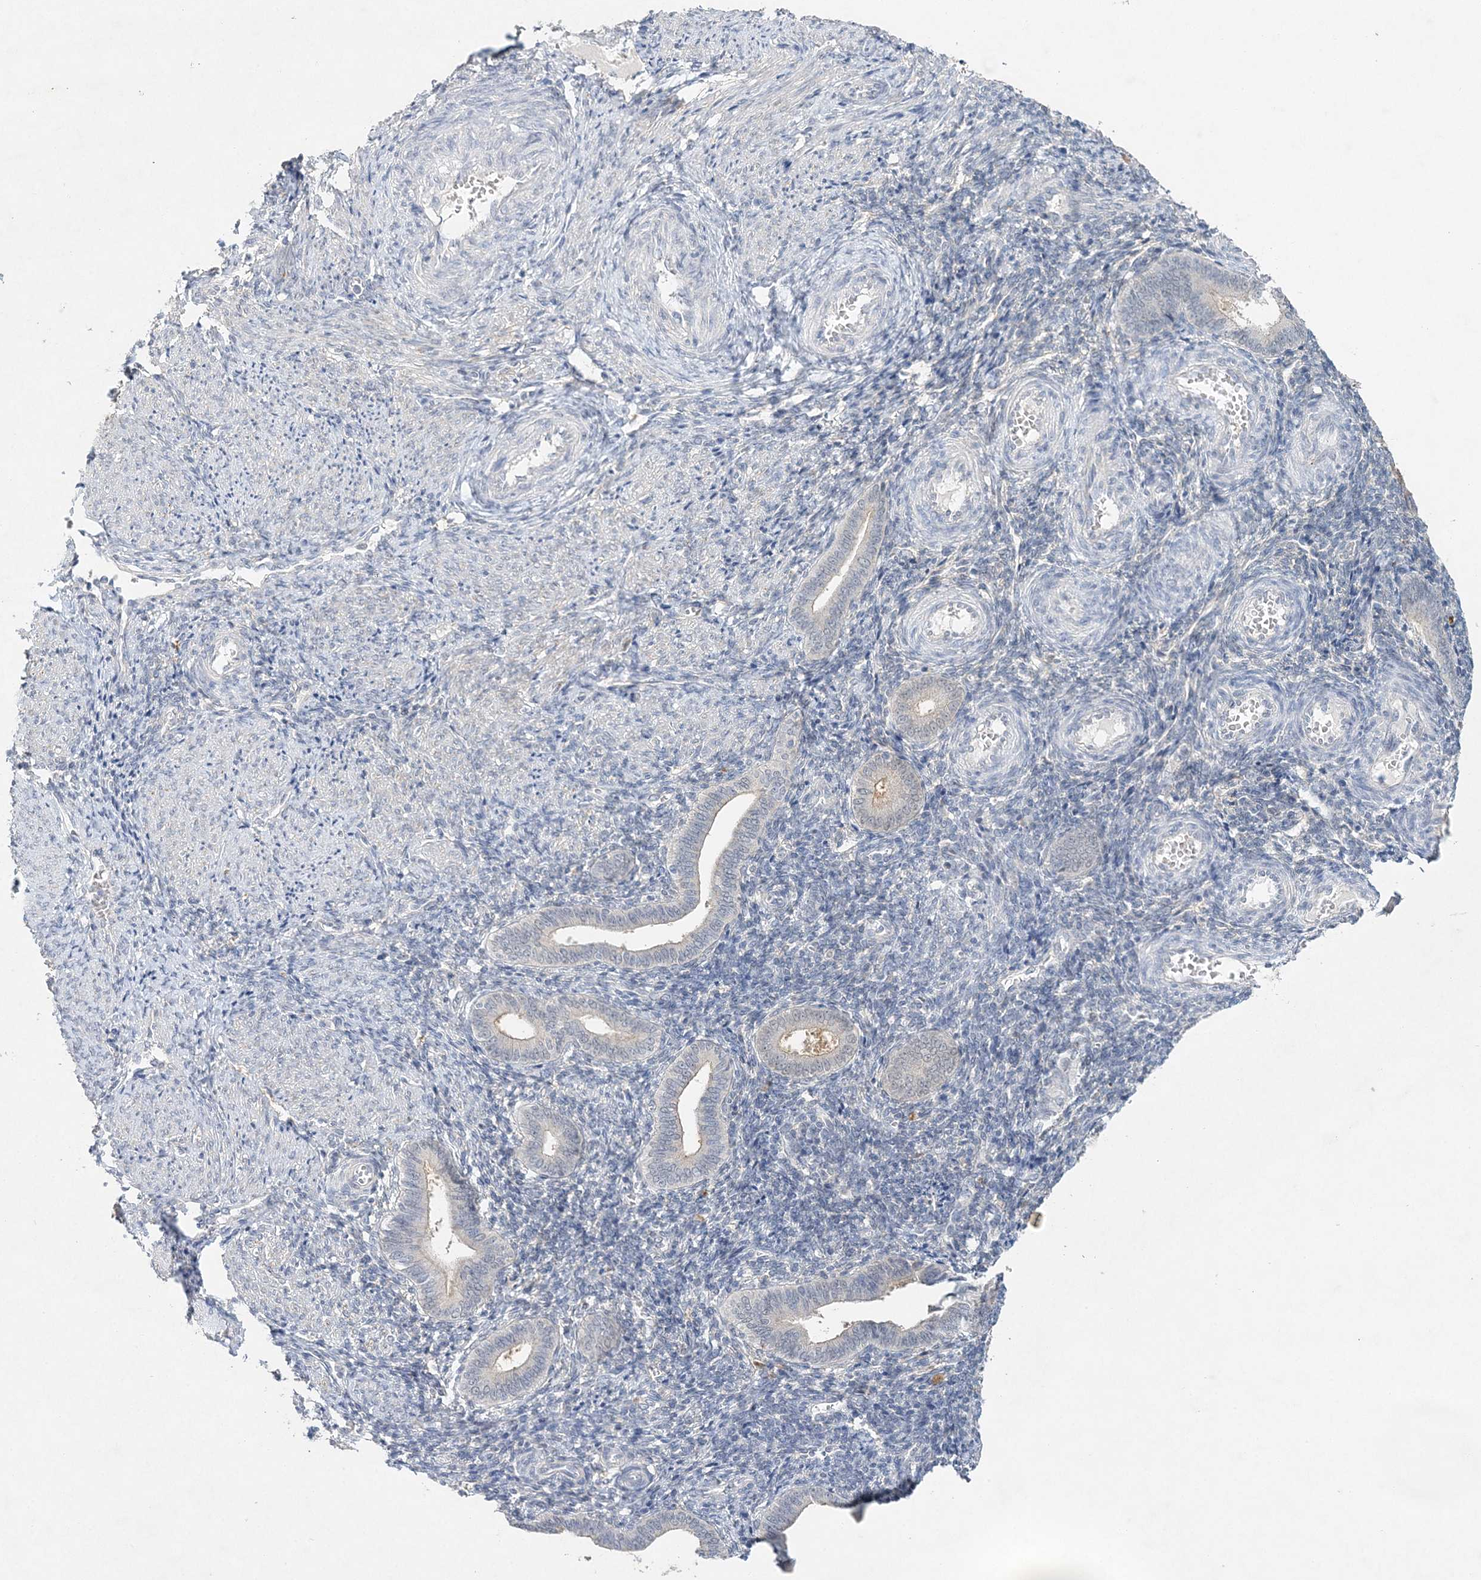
{"staining": {"intensity": "negative", "quantity": "none", "location": "none"}, "tissue": "endometrium", "cell_type": "Cells in endometrial stroma", "image_type": "normal", "snomed": [{"axis": "morphology", "description": "Normal tissue, NOS"}, {"axis": "topography", "description": "Uterus"}, {"axis": "topography", "description": "Endometrium"}], "caption": "IHC micrograph of normal endometrium stained for a protein (brown), which demonstrates no expression in cells in endometrial stroma. The staining was performed using DAB to visualize the protein expression in brown, while the nuclei were stained in blue with hematoxylin (Magnification: 20x).", "gene": "MAT2B", "patient": {"sex": "female", "age": 33}}